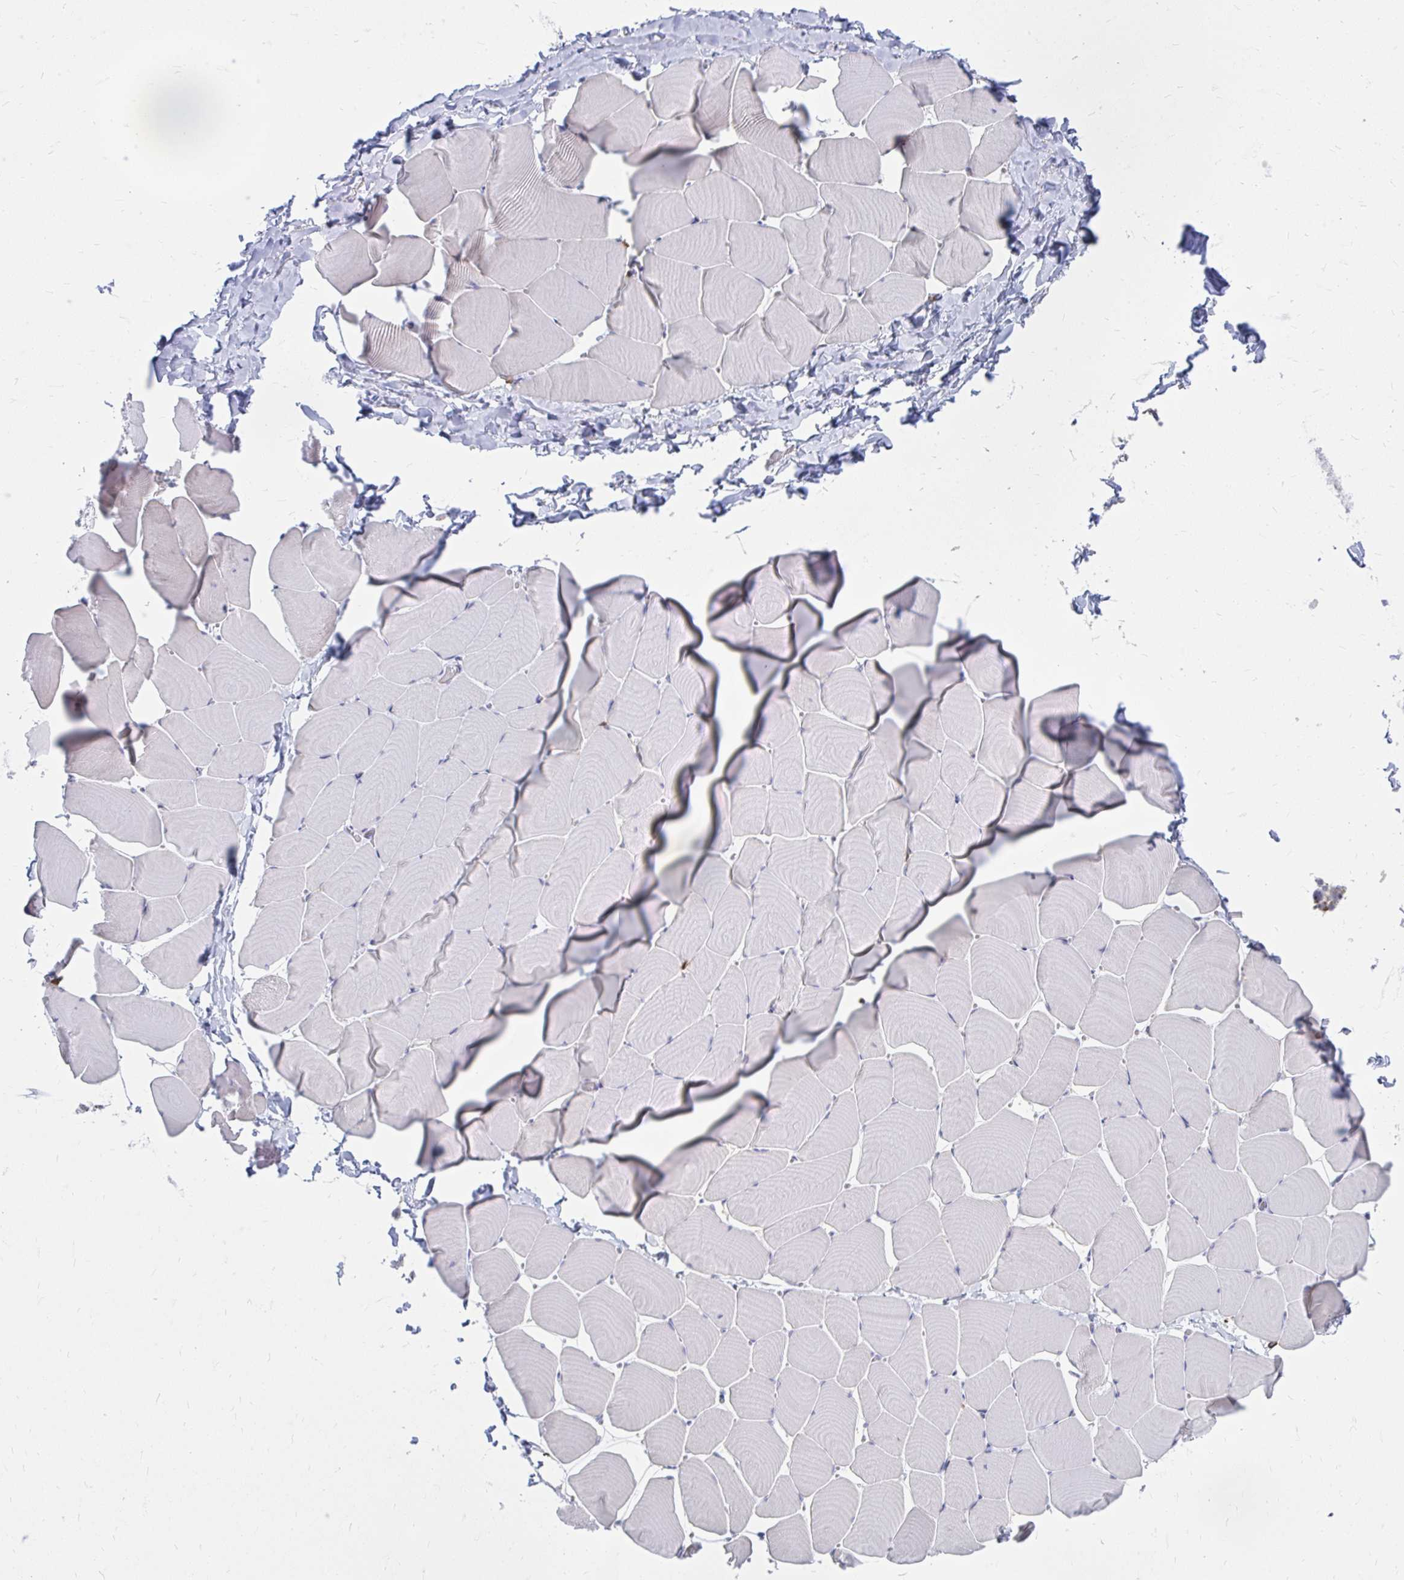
{"staining": {"intensity": "negative", "quantity": "none", "location": "none"}, "tissue": "skeletal muscle", "cell_type": "Myocytes", "image_type": "normal", "snomed": [{"axis": "morphology", "description": "Normal tissue, NOS"}, {"axis": "topography", "description": "Skeletal muscle"}], "caption": "The histopathology image reveals no staining of myocytes in benign skeletal muscle. The staining is performed using DAB (3,3'-diaminobenzidine) brown chromogen with nuclei counter-stained in using hematoxylin.", "gene": "PABIR3", "patient": {"sex": "male", "age": 25}}